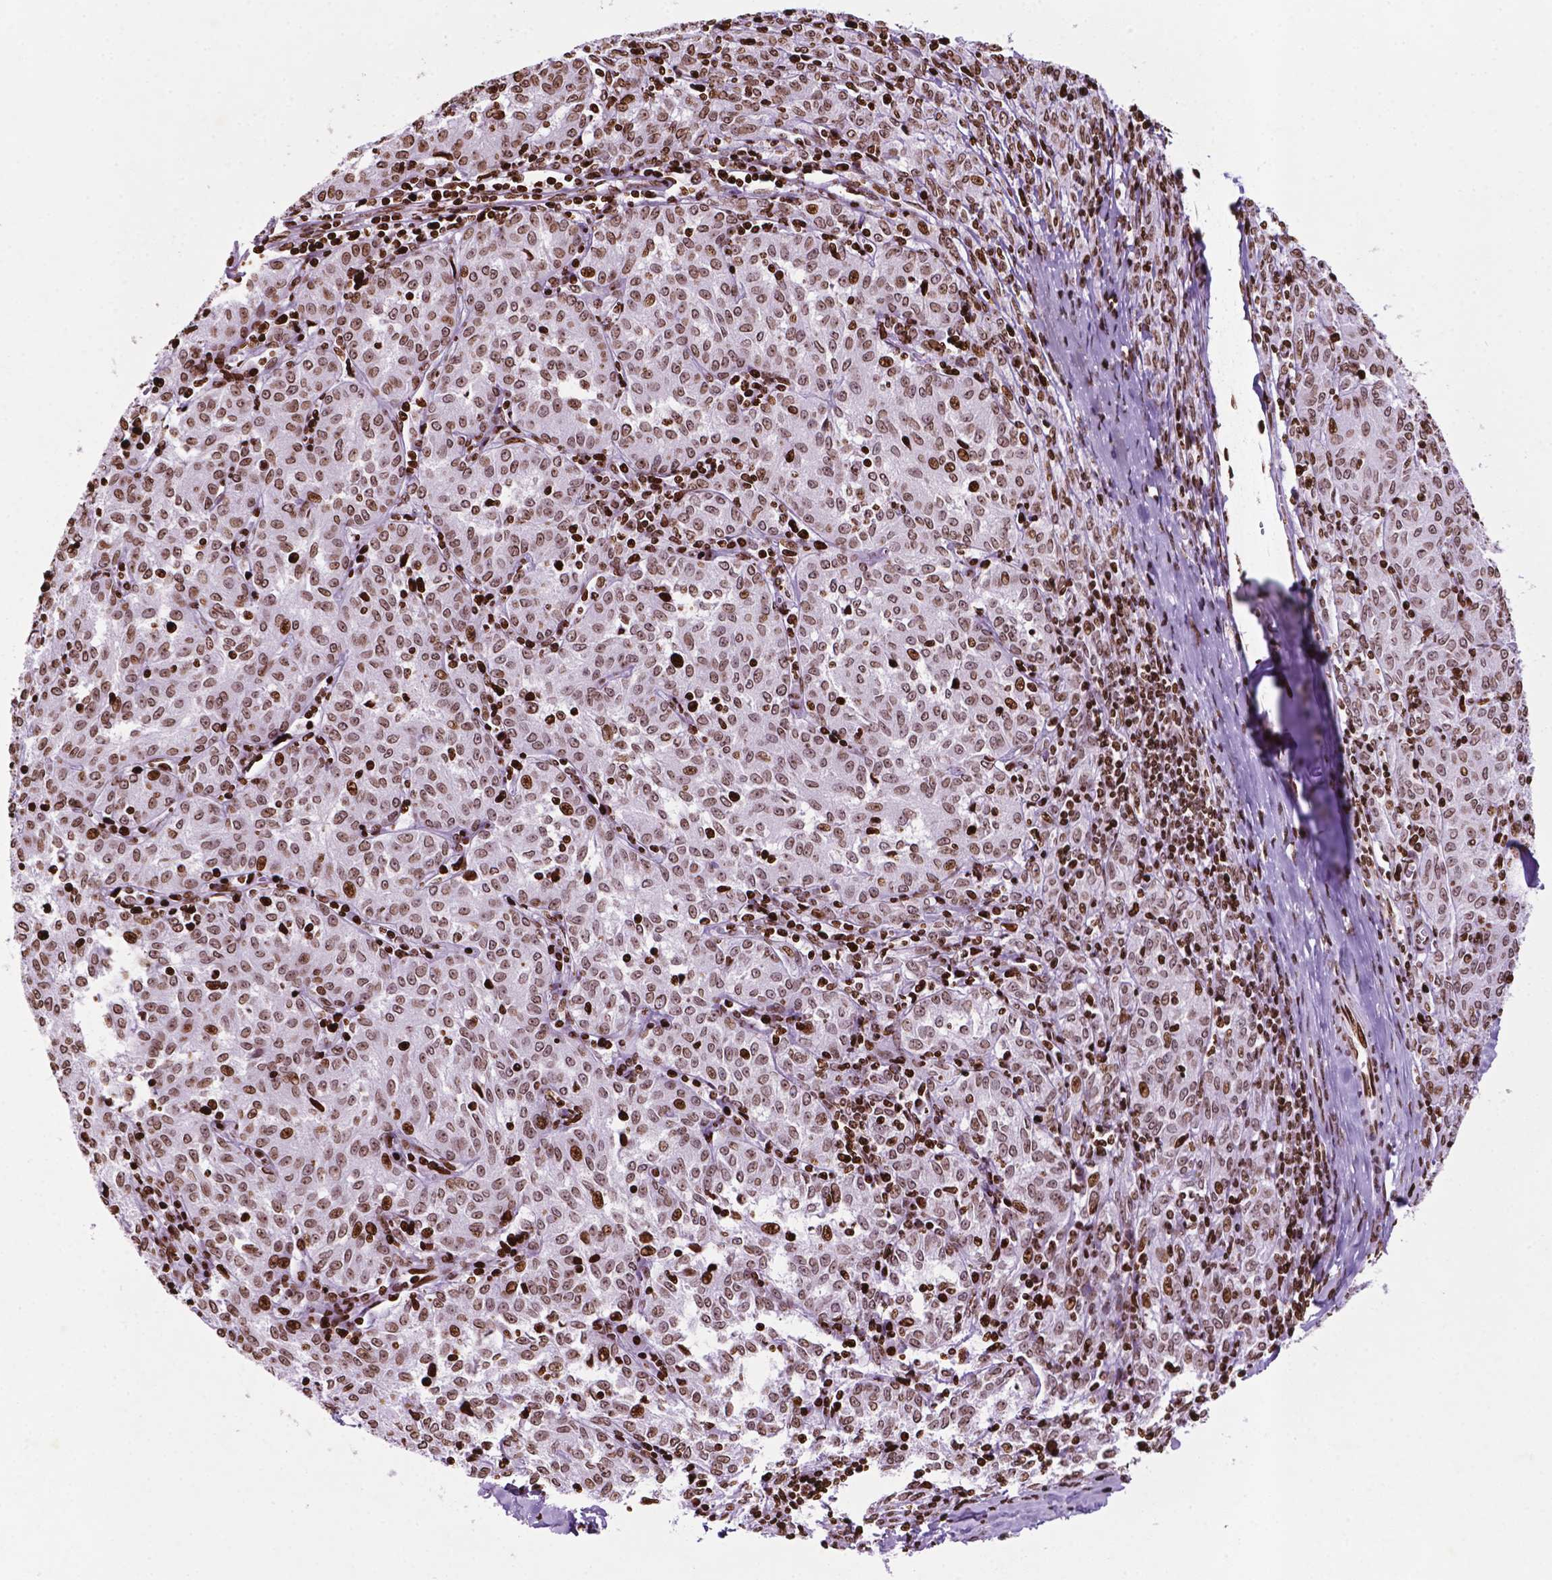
{"staining": {"intensity": "moderate", "quantity": ">75%", "location": "nuclear"}, "tissue": "melanoma", "cell_type": "Tumor cells", "image_type": "cancer", "snomed": [{"axis": "morphology", "description": "Malignant melanoma, NOS"}, {"axis": "topography", "description": "Skin"}], "caption": "IHC image of human malignant melanoma stained for a protein (brown), which exhibits medium levels of moderate nuclear staining in approximately >75% of tumor cells.", "gene": "TMEM250", "patient": {"sex": "female", "age": 72}}